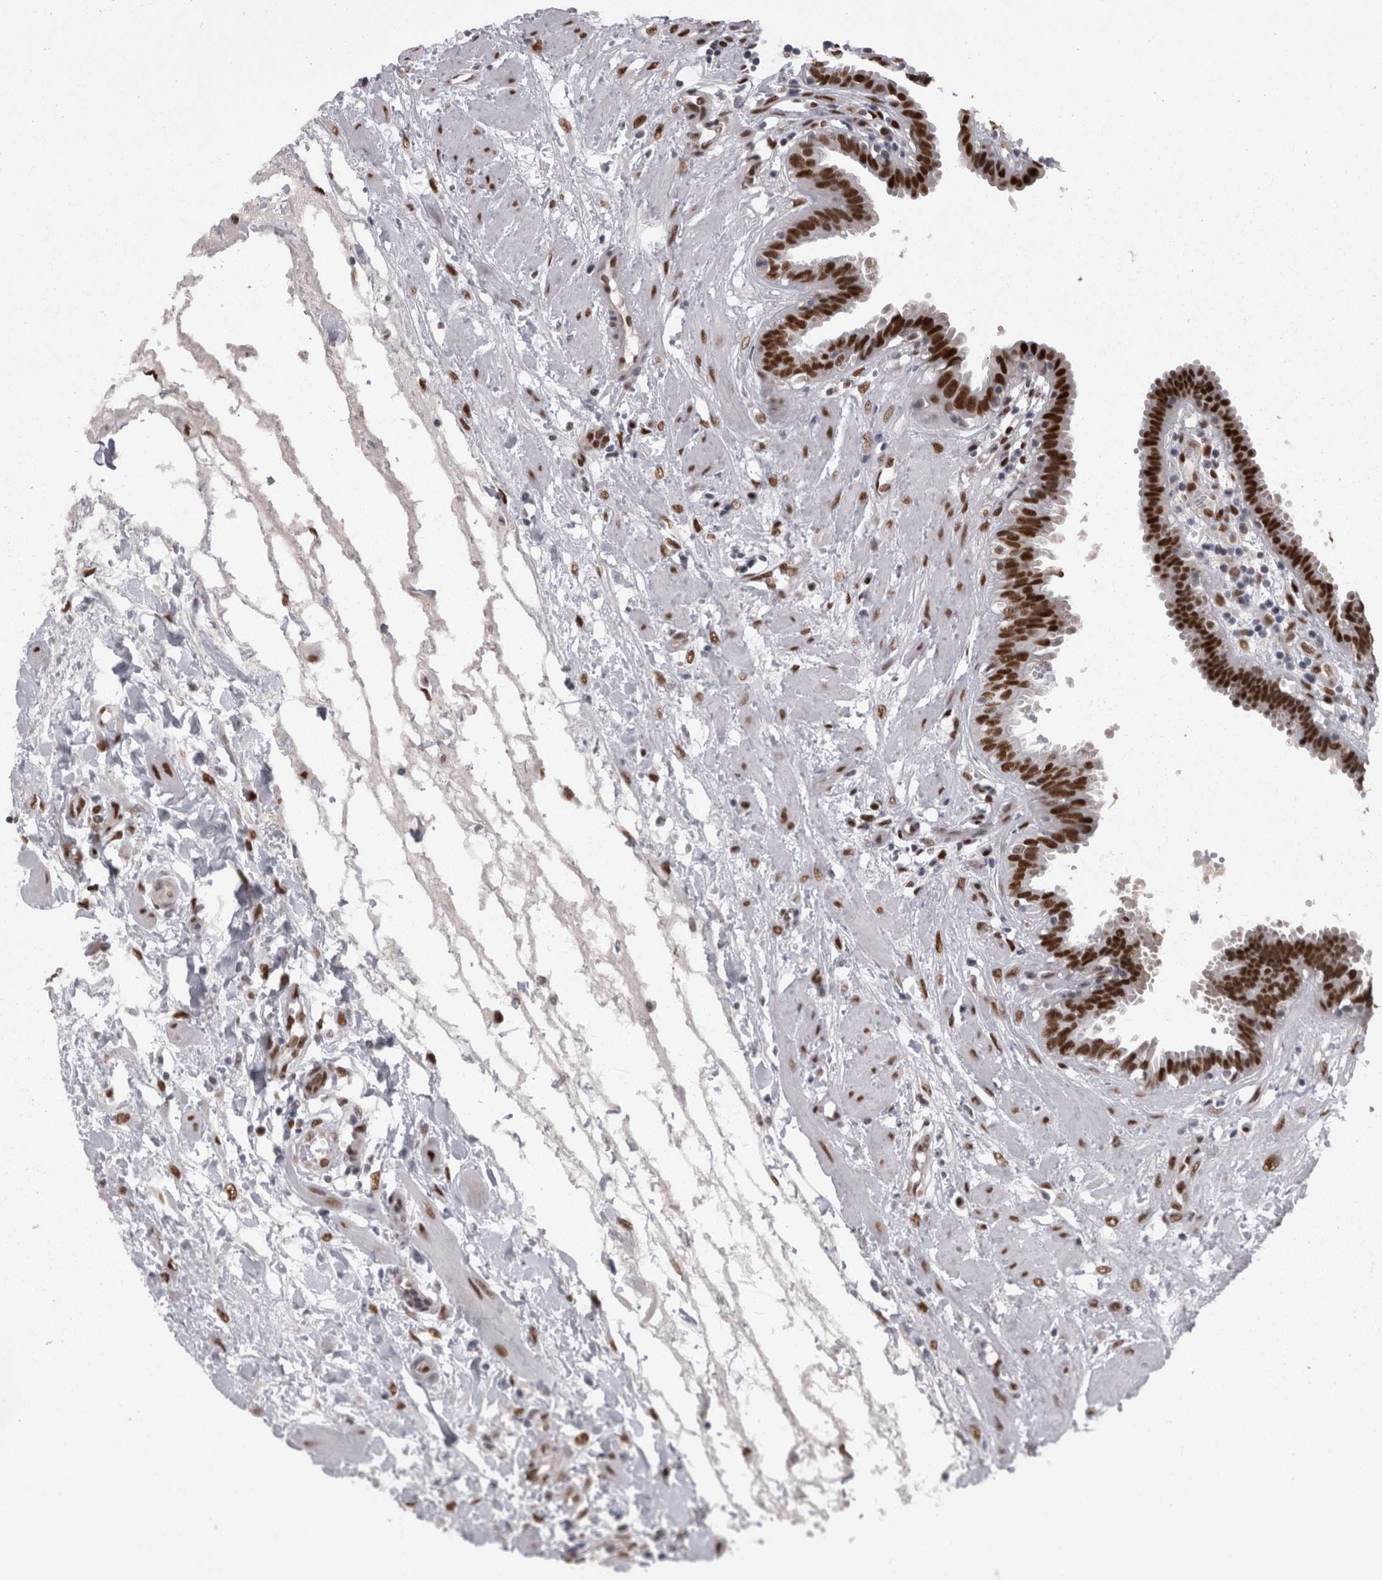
{"staining": {"intensity": "strong", "quantity": ">75%", "location": "nuclear"}, "tissue": "fallopian tube", "cell_type": "Glandular cells", "image_type": "normal", "snomed": [{"axis": "morphology", "description": "Normal tissue, NOS"}, {"axis": "topography", "description": "Fallopian tube"}, {"axis": "topography", "description": "Placenta"}], "caption": "IHC photomicrograph of benign human fallopian tube stained for a protein (brown), which displays high levels of strong nuclear positivity in approximately >75% of glandular cells.", "gene": "C1orf54", "patient": {"sex": "female", "age": 32}}